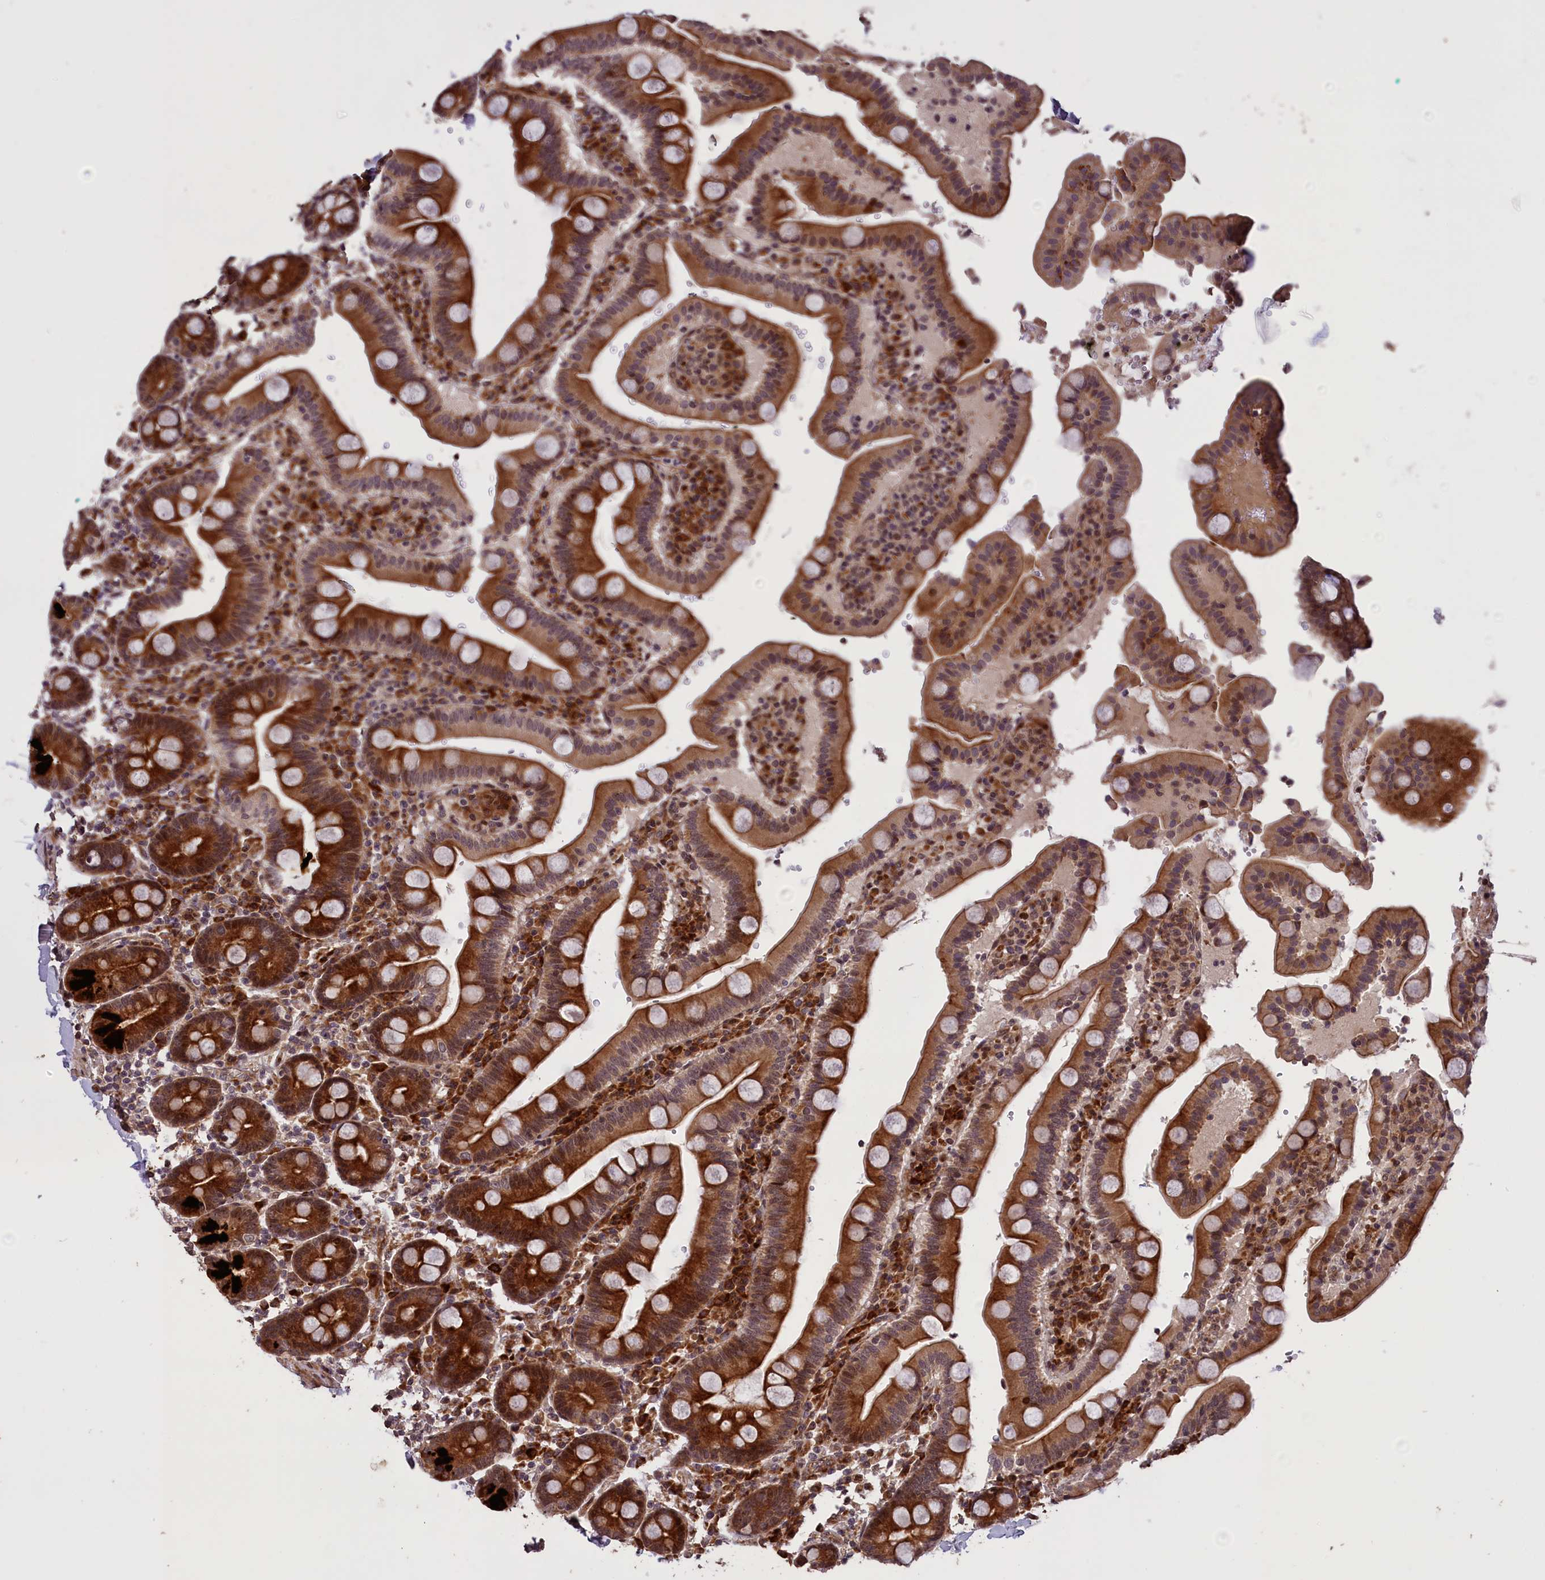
{"staining": {"intensity": "strong", "quantity": ">75%", "location": "cytoplasmic/membranous"}, "tissue": "duodenum", "cell_type": "Glandular cells", "image_type": "normal", "snomed": [{"axis": "morphology", "description": "Normal tissue, NOS"}, {"axis": "topography", "description": "Small intestine, NOS"}], "caption": "A high amount of strong cytoplasmic/membranous staining is seen in about >75% of glandular cells in normal duodenum.", "gene": "ENHO", "patient": {"sex": "female", "age": 71}}